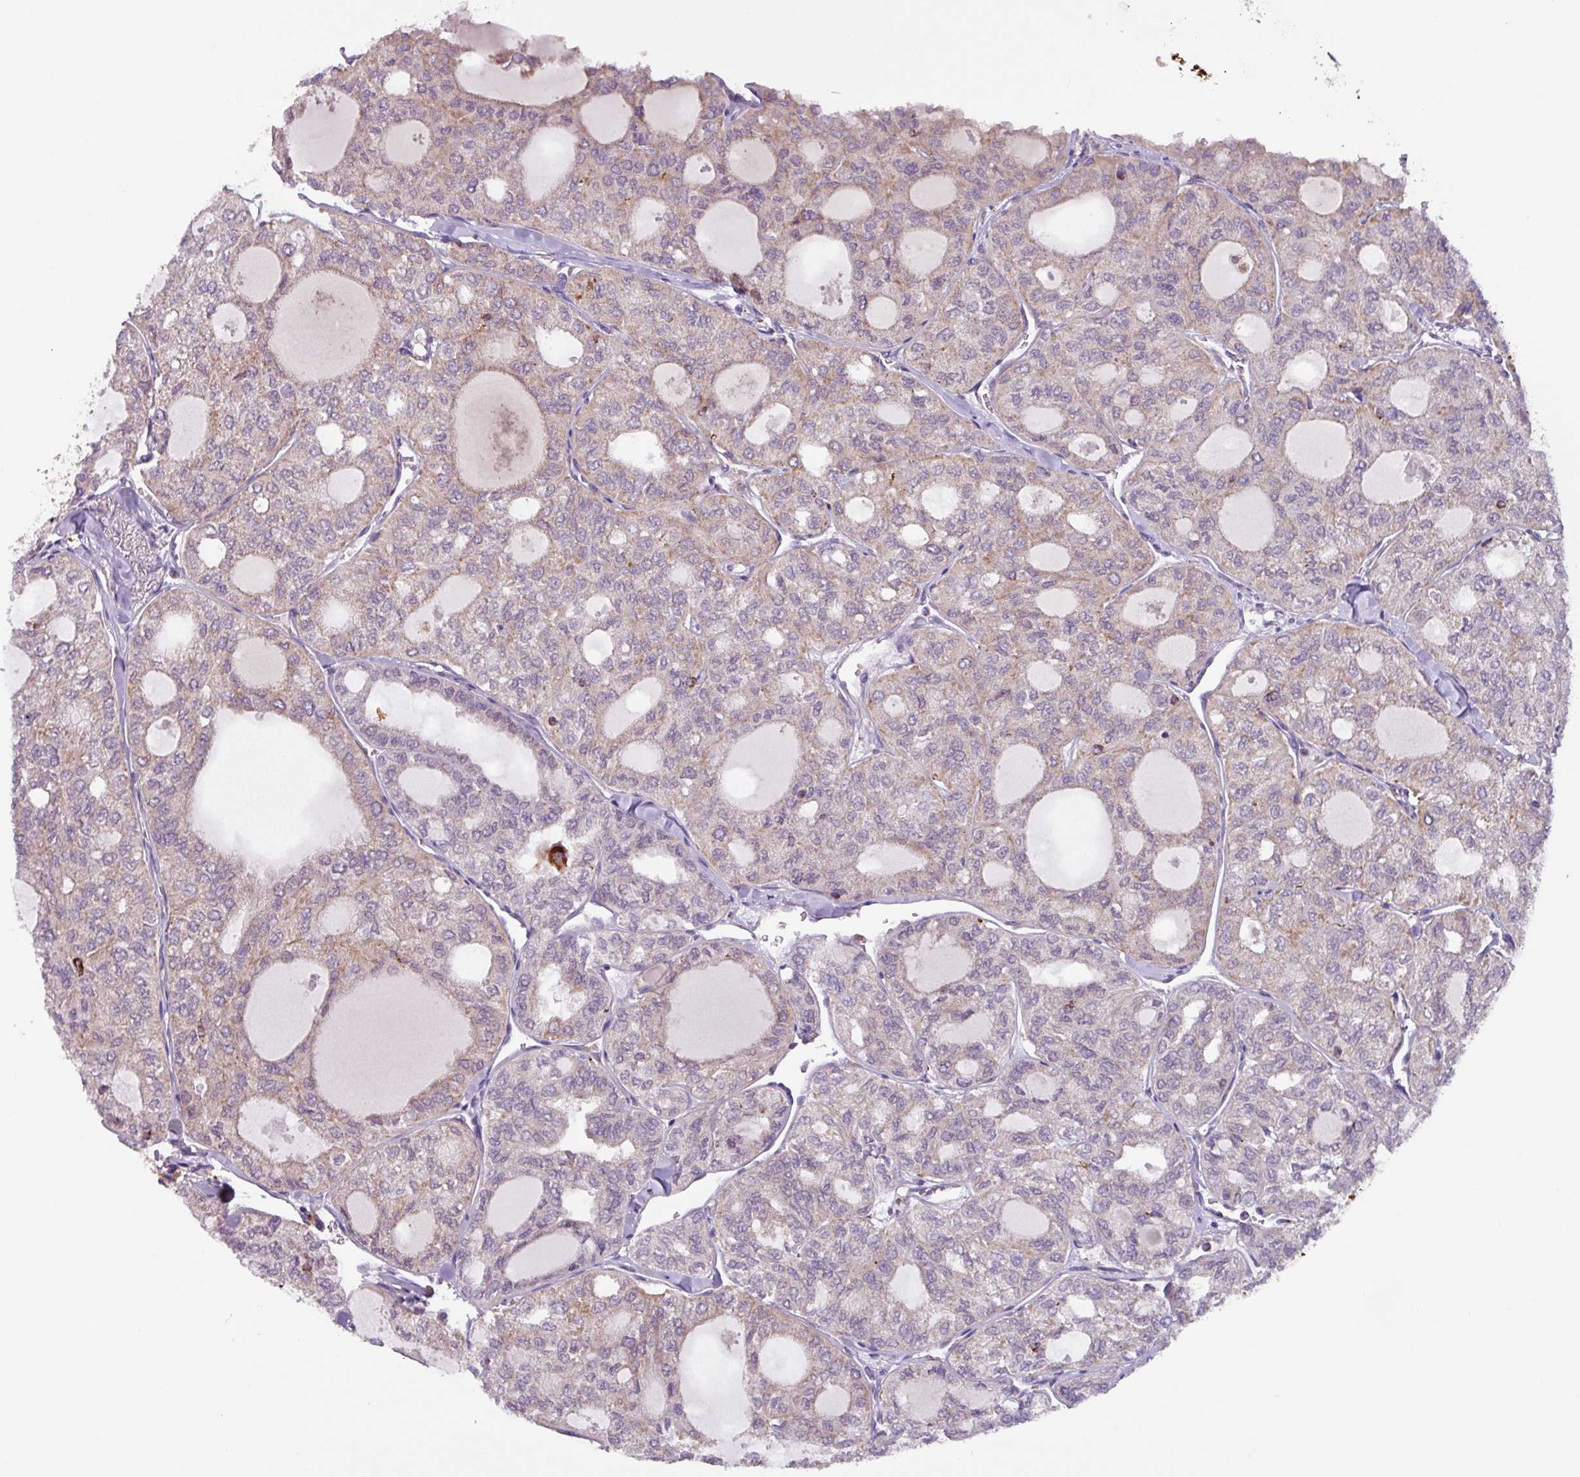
{"staining": {"intensity": "weak", "quantity": "<25%", "location": "cytoplasmic/membranous"}, "tissue": "thyroid cancer", "cell_type": "Tumor cells", "image_type": "cancer", "snomed": [{"axis": "morphology", "description": "Follicular adenoma carcinoma, NOS"}, {"axis": "topography", "description": "Thyroid gland"}], "caption": "A high-resolution photomicrograph shows immunohistochemistry staining of thyroid follicular adenoma carcinoma, which exhibits no significant positivity in tumor cells.", "gene": "AKIRIN1", "patient": {"sex": "male", "age": 75}}